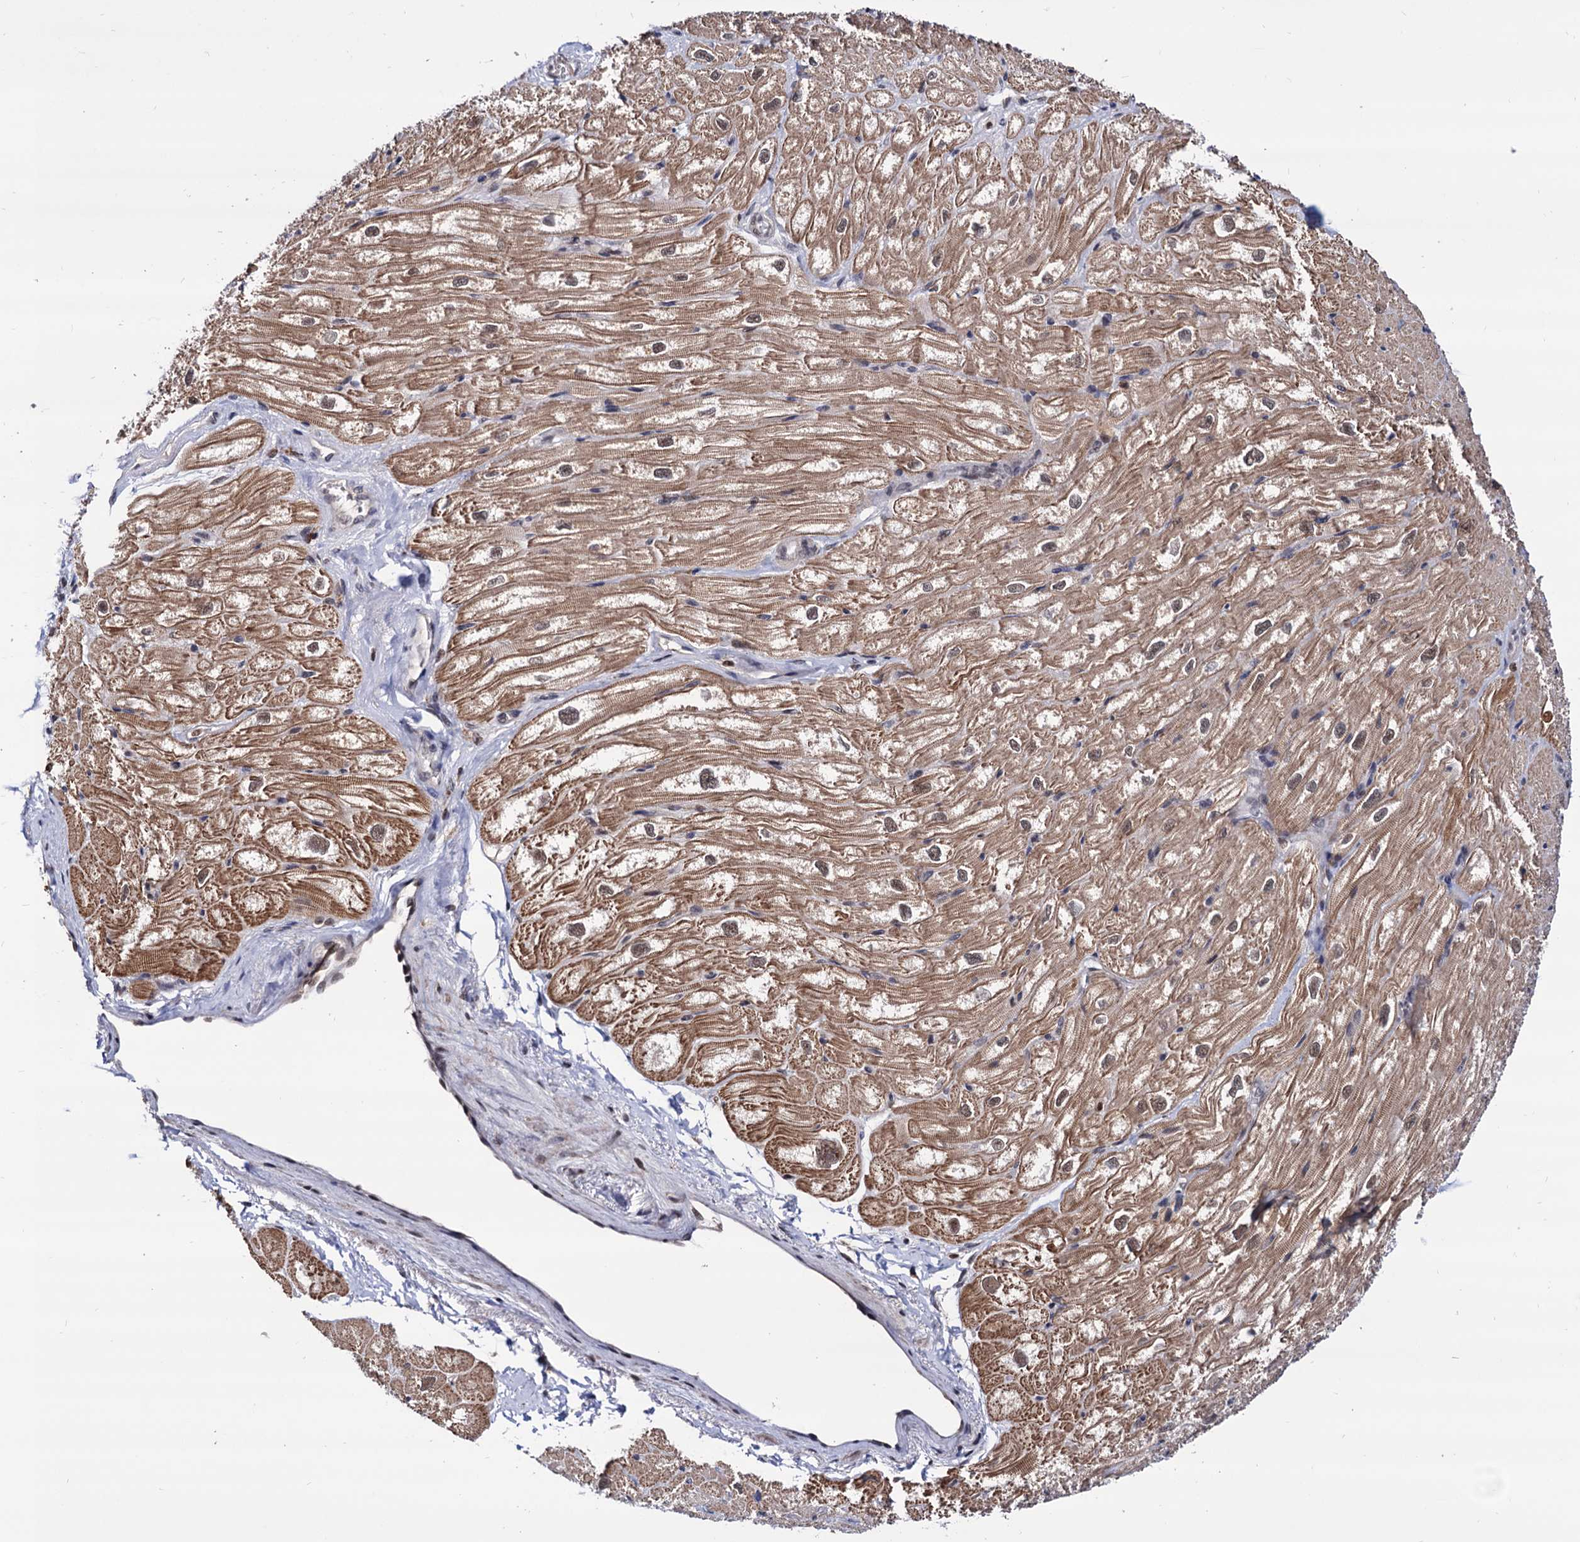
{"staining": {"intensity": "moderate", "quantity": ">75%", "location": "cytoplasmic/membranous"}, "tissue": "heart muscle", "cell_type": "Cardiomyocytes", "image_type": "normal", "snomed": [{"axis": "morphology", "description": "Normal tissue, NOS"}, {"axis": "topography", "description": "Heart"}], "caption": "Protein staining by immunohistochemistry (IHC) exhibits moderate cytoplasmic/membranous expression in about >75% of cardiomyocytes in benign heart muscle.", "gene": "RNASEH2B", "patient": {"sex": "male", "age": 50}}